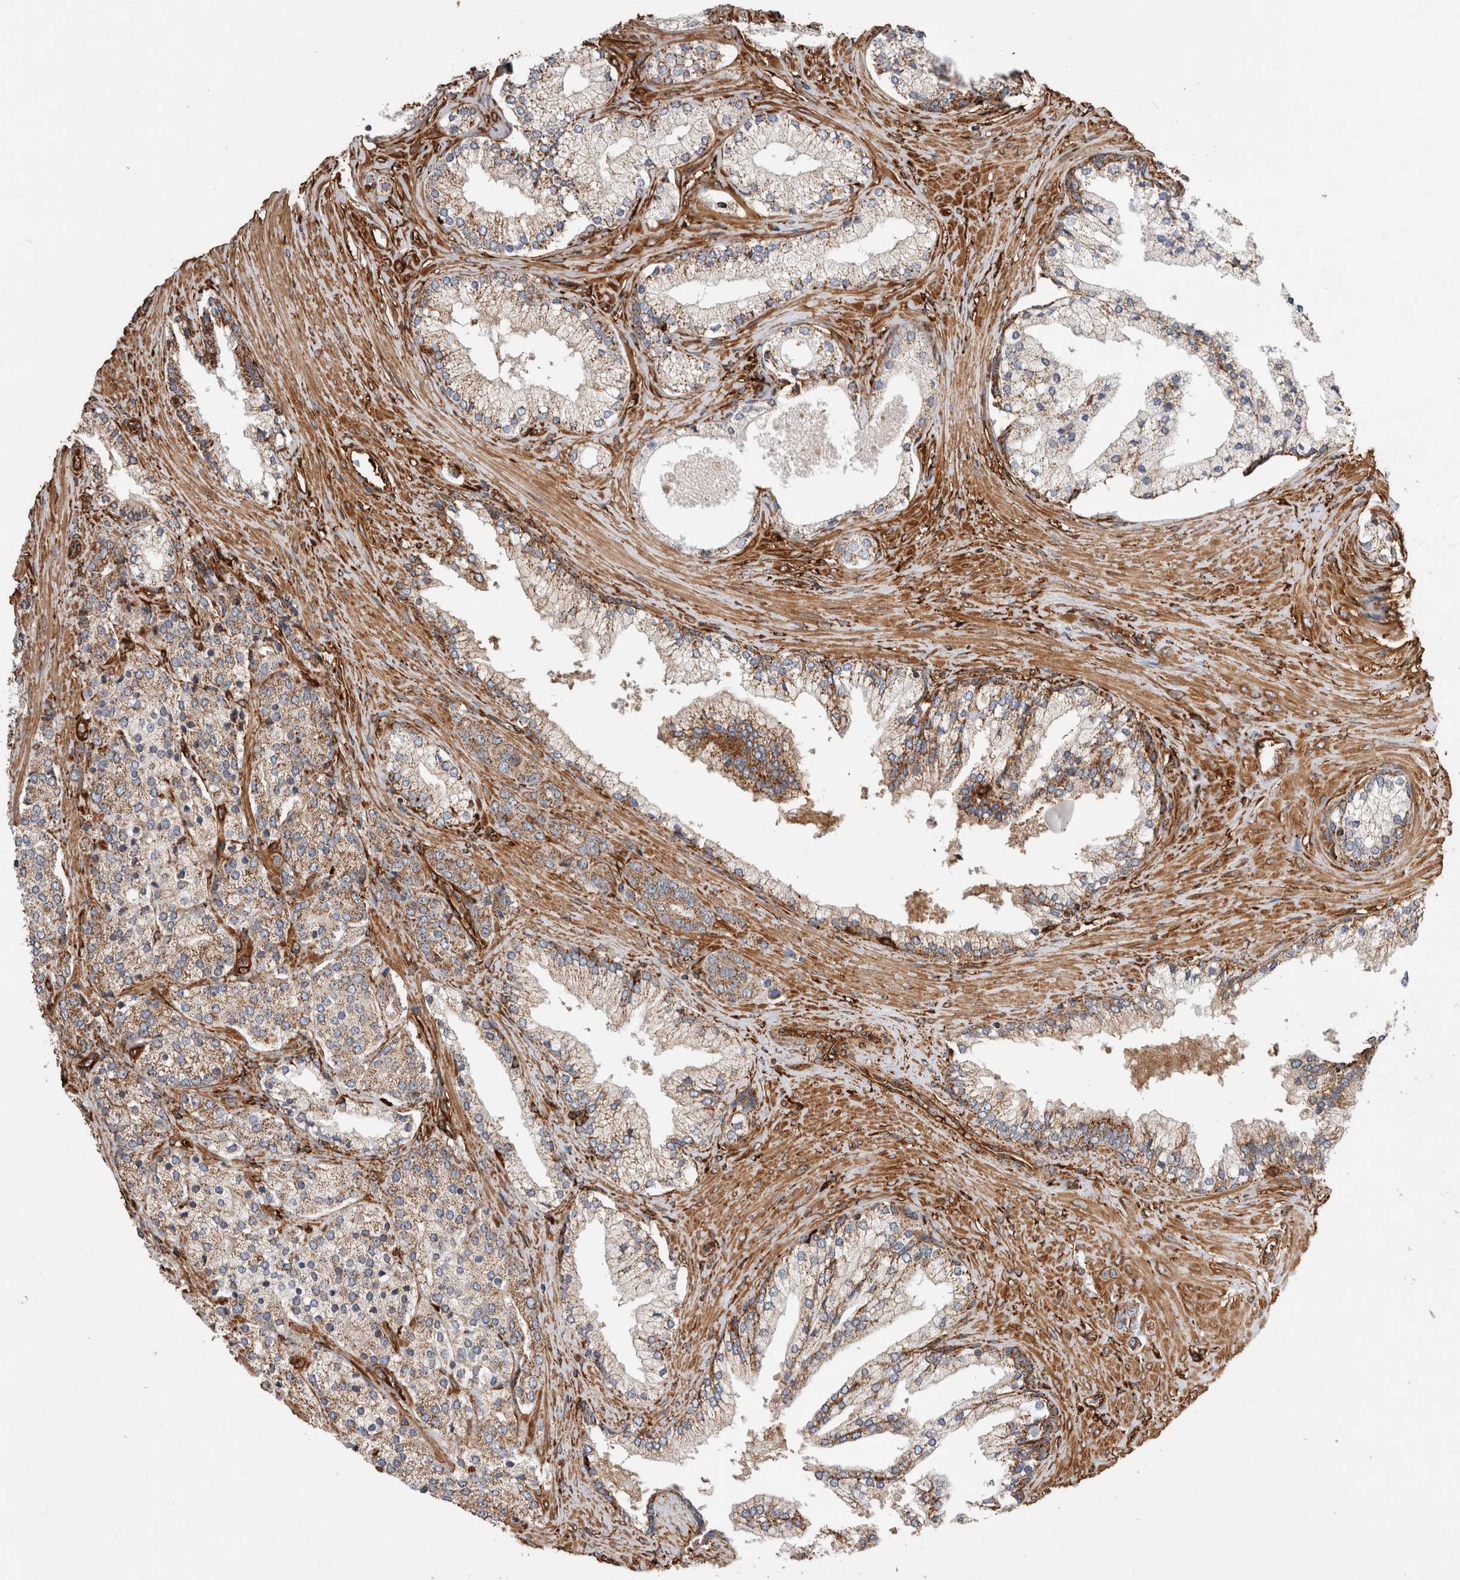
{"staining": {"intensity": "moderate", "quantity": "<25%", "location": "cytoplasmic/membranous"}, "tissue": "prostate cancer", "cell_type": "Tumor cells", "image_type": "cancer", "snomed": [{"axis": "morphology", "description": "Adenocarcinoma, High grade"}, {"axis": "topography", "description": "Prostate"}], "caption": "A photomicrograph of prostate high-grade adenocarcinoma stained for a protein reveals moderate cytoplasmic/membranous brown staining in tumor cells.", "gene": "ZNF397", "patient": {"sex": "male", "age": 71}}